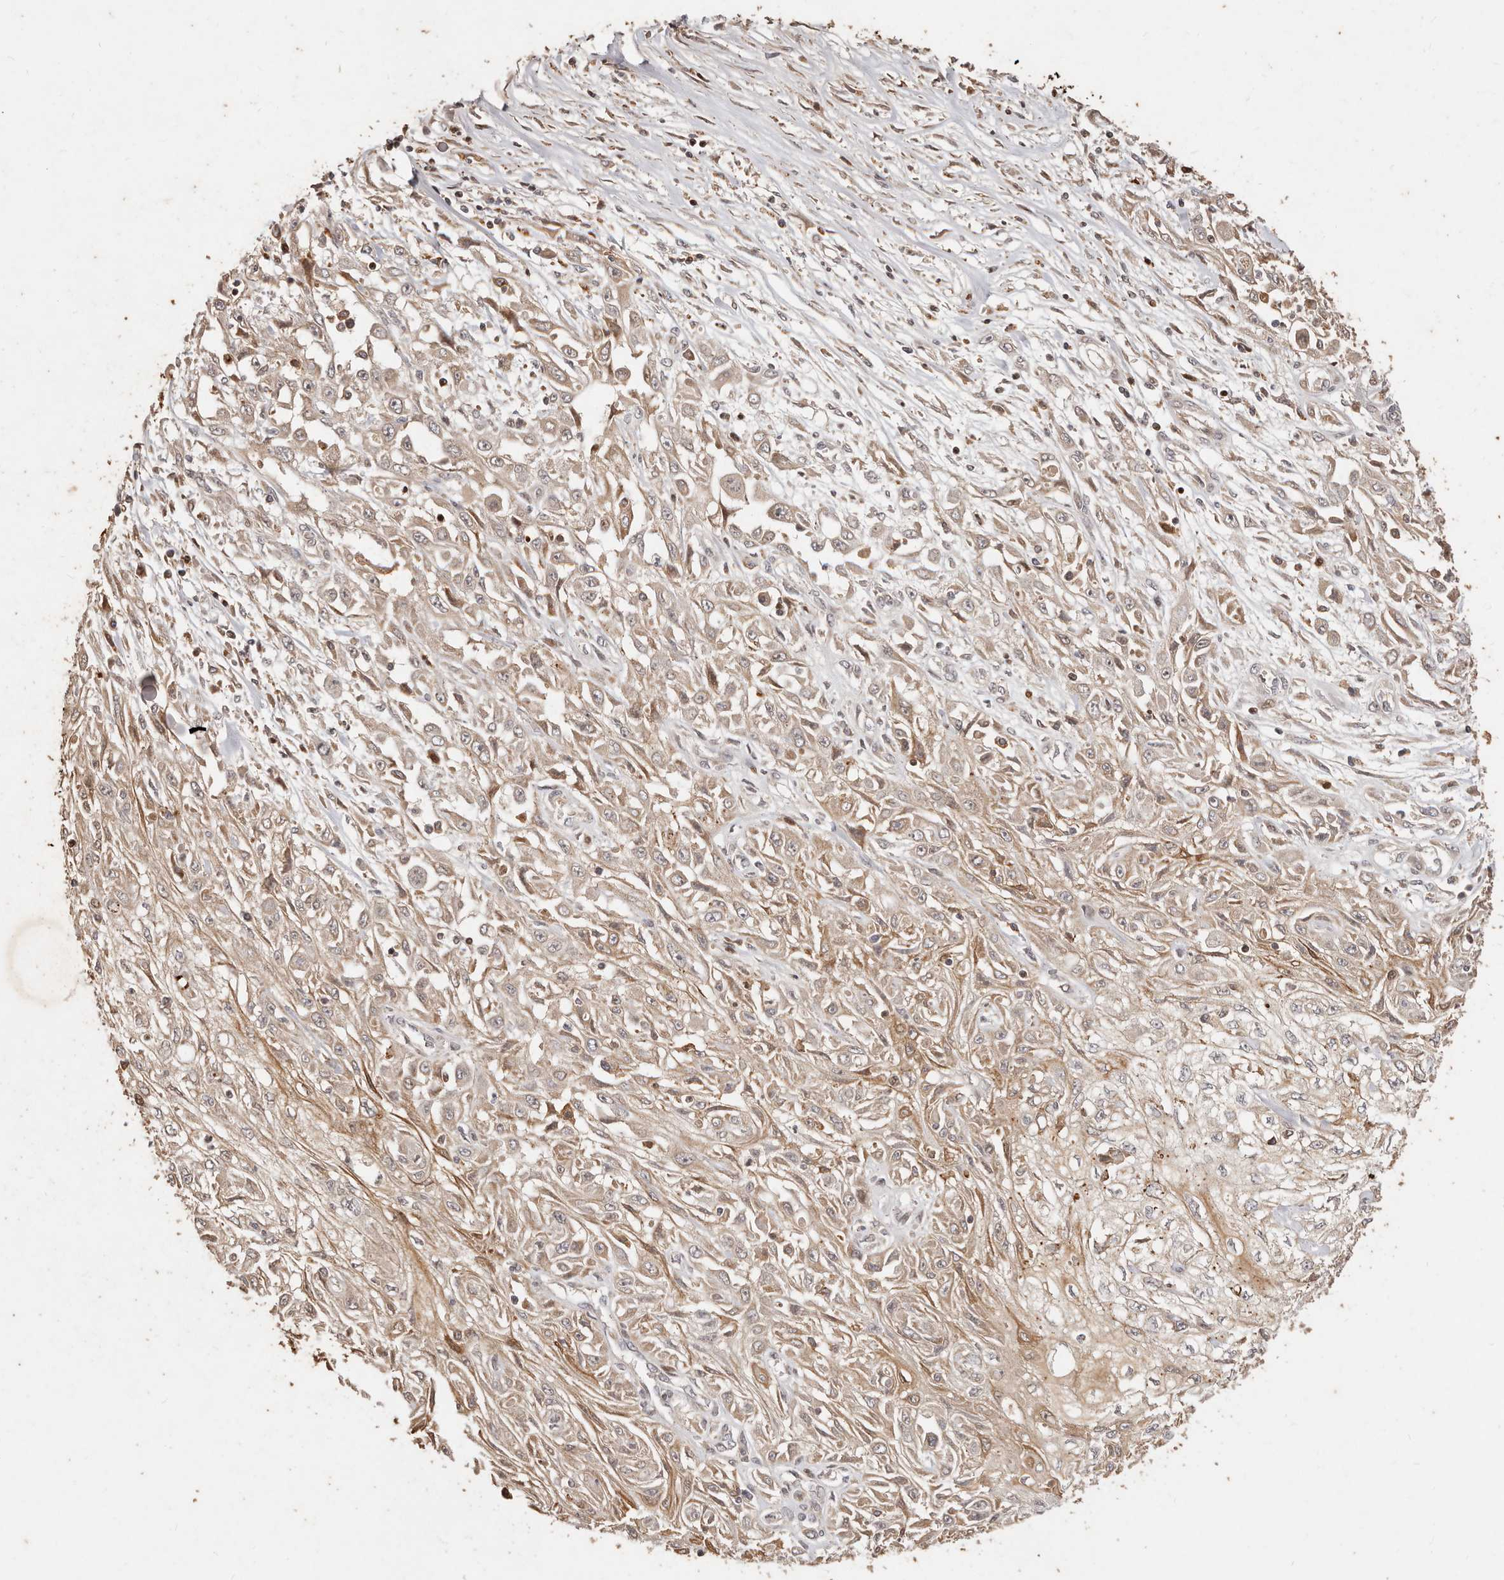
{"staining": {"intensity": "moderate", "quantity": ">75%", "location": "cytoplasmic/membranous"}, "tissue": "skin cancer", "cell_type": "Tumor cells", "image_type": "cancer", "snomed": [{"axis": "morphology", "description": "Squamous cell carcinoma, NOS"}, {"axis": "morphology", "description": "Squamous cell carcinoma, metastatic, NOS"}, {"axis": "topography", "description": "Skin"}, {"axis": "topography", "description": "Lymph node"}], "caption": "Protein analysis of squamous cell carcinoma (skin) tissue displays moderate cytoplasmic/membranous staining in approximately >75% of tumor cells.", "gene": "KIF9", "patient": {"sex": "male", "age": 75}}